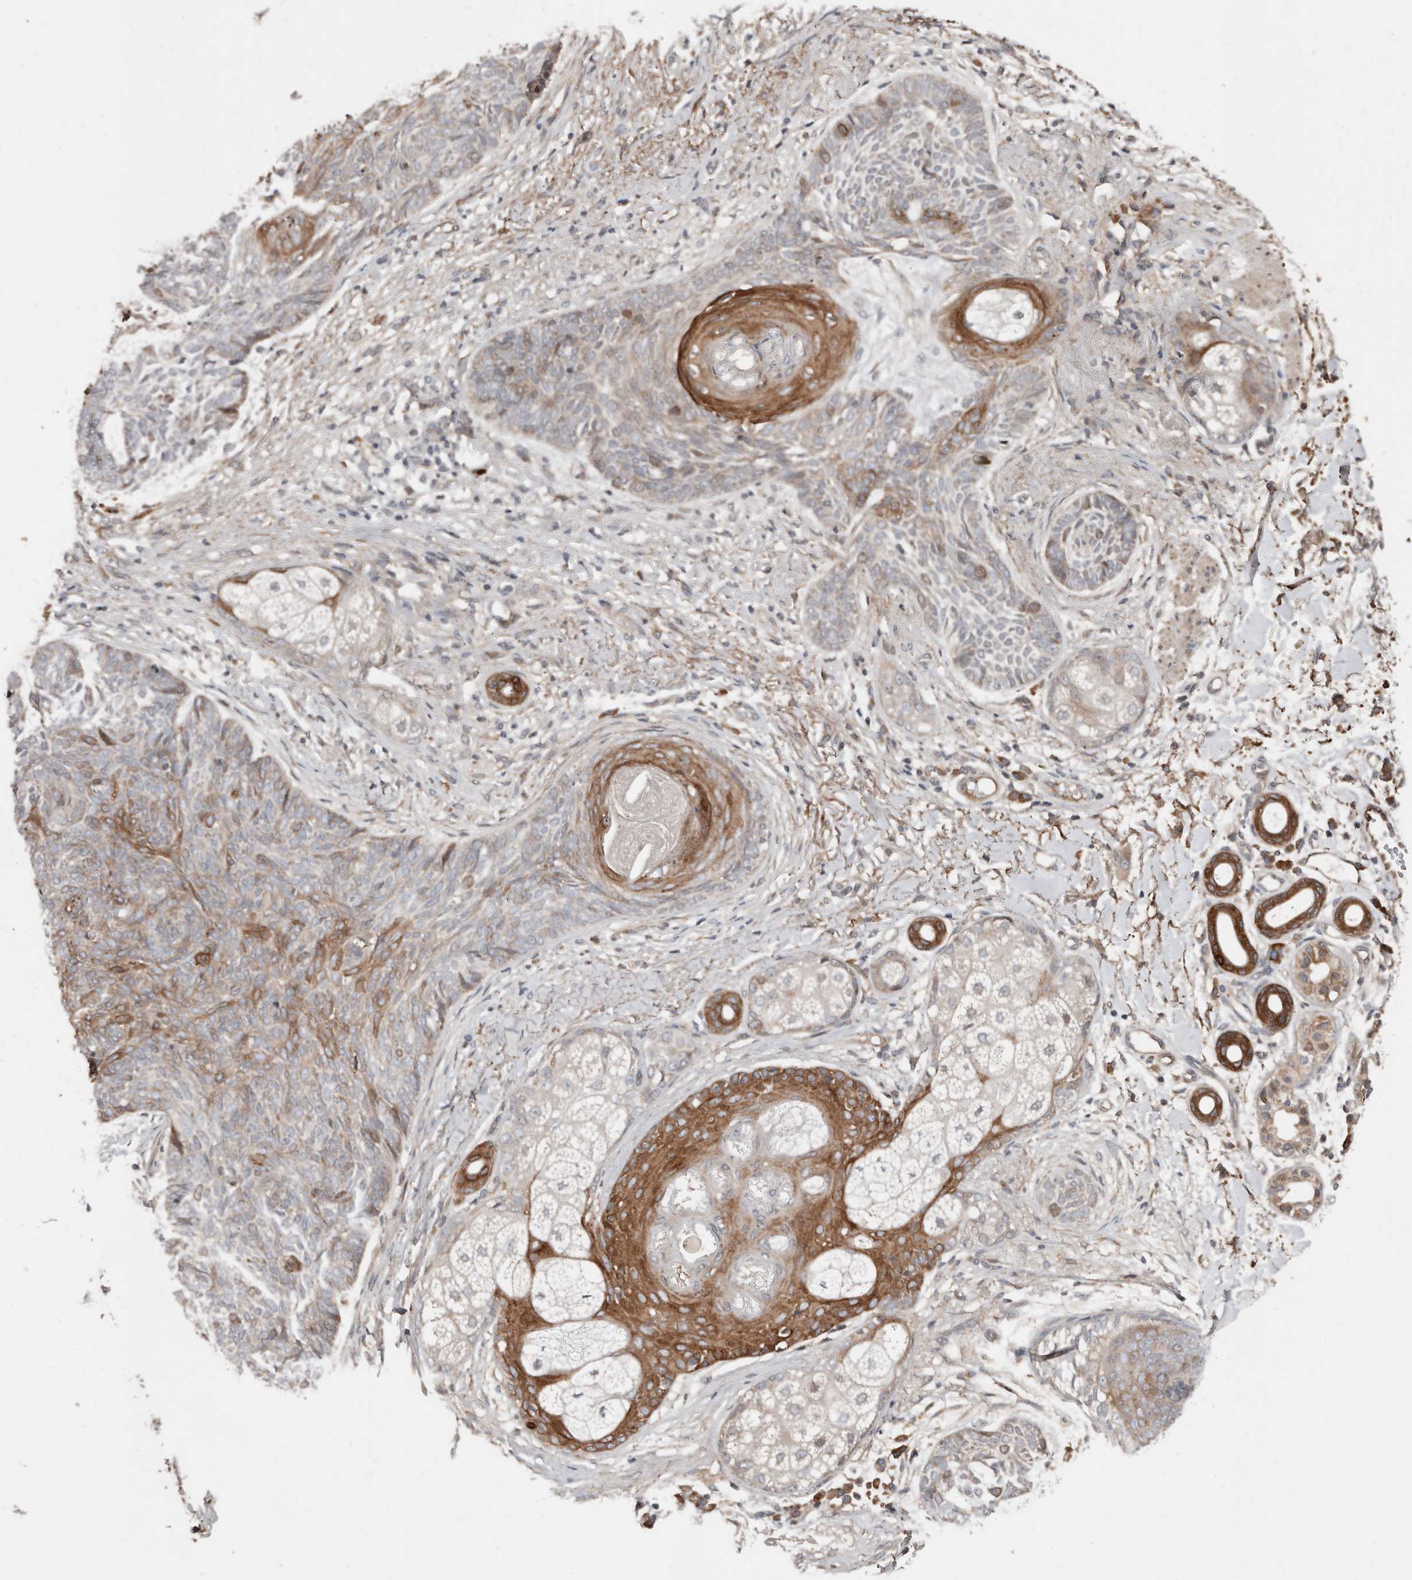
{"staining": {"intensity": "moderate", "quantity": "<25%", "location": "cytoplasmic/membranous"}, "tissue": "skin cancer", "cell_type": "Tumor cells", "image_type": "cancer", "snomed": [{"axis": "morphology", "description": "Basal cell carcinoma"}, {"axis": "topography", "description": "Skin"}], "caption": "This photomicrograph demonstrates IHC staining of human basal cell carcinoma (skin), with low moderate cytoplasmic/membranous staining in about <25% of tumor cells.", "gene": "SMYD4", "patient": {"sex": "male", "age": 85}}